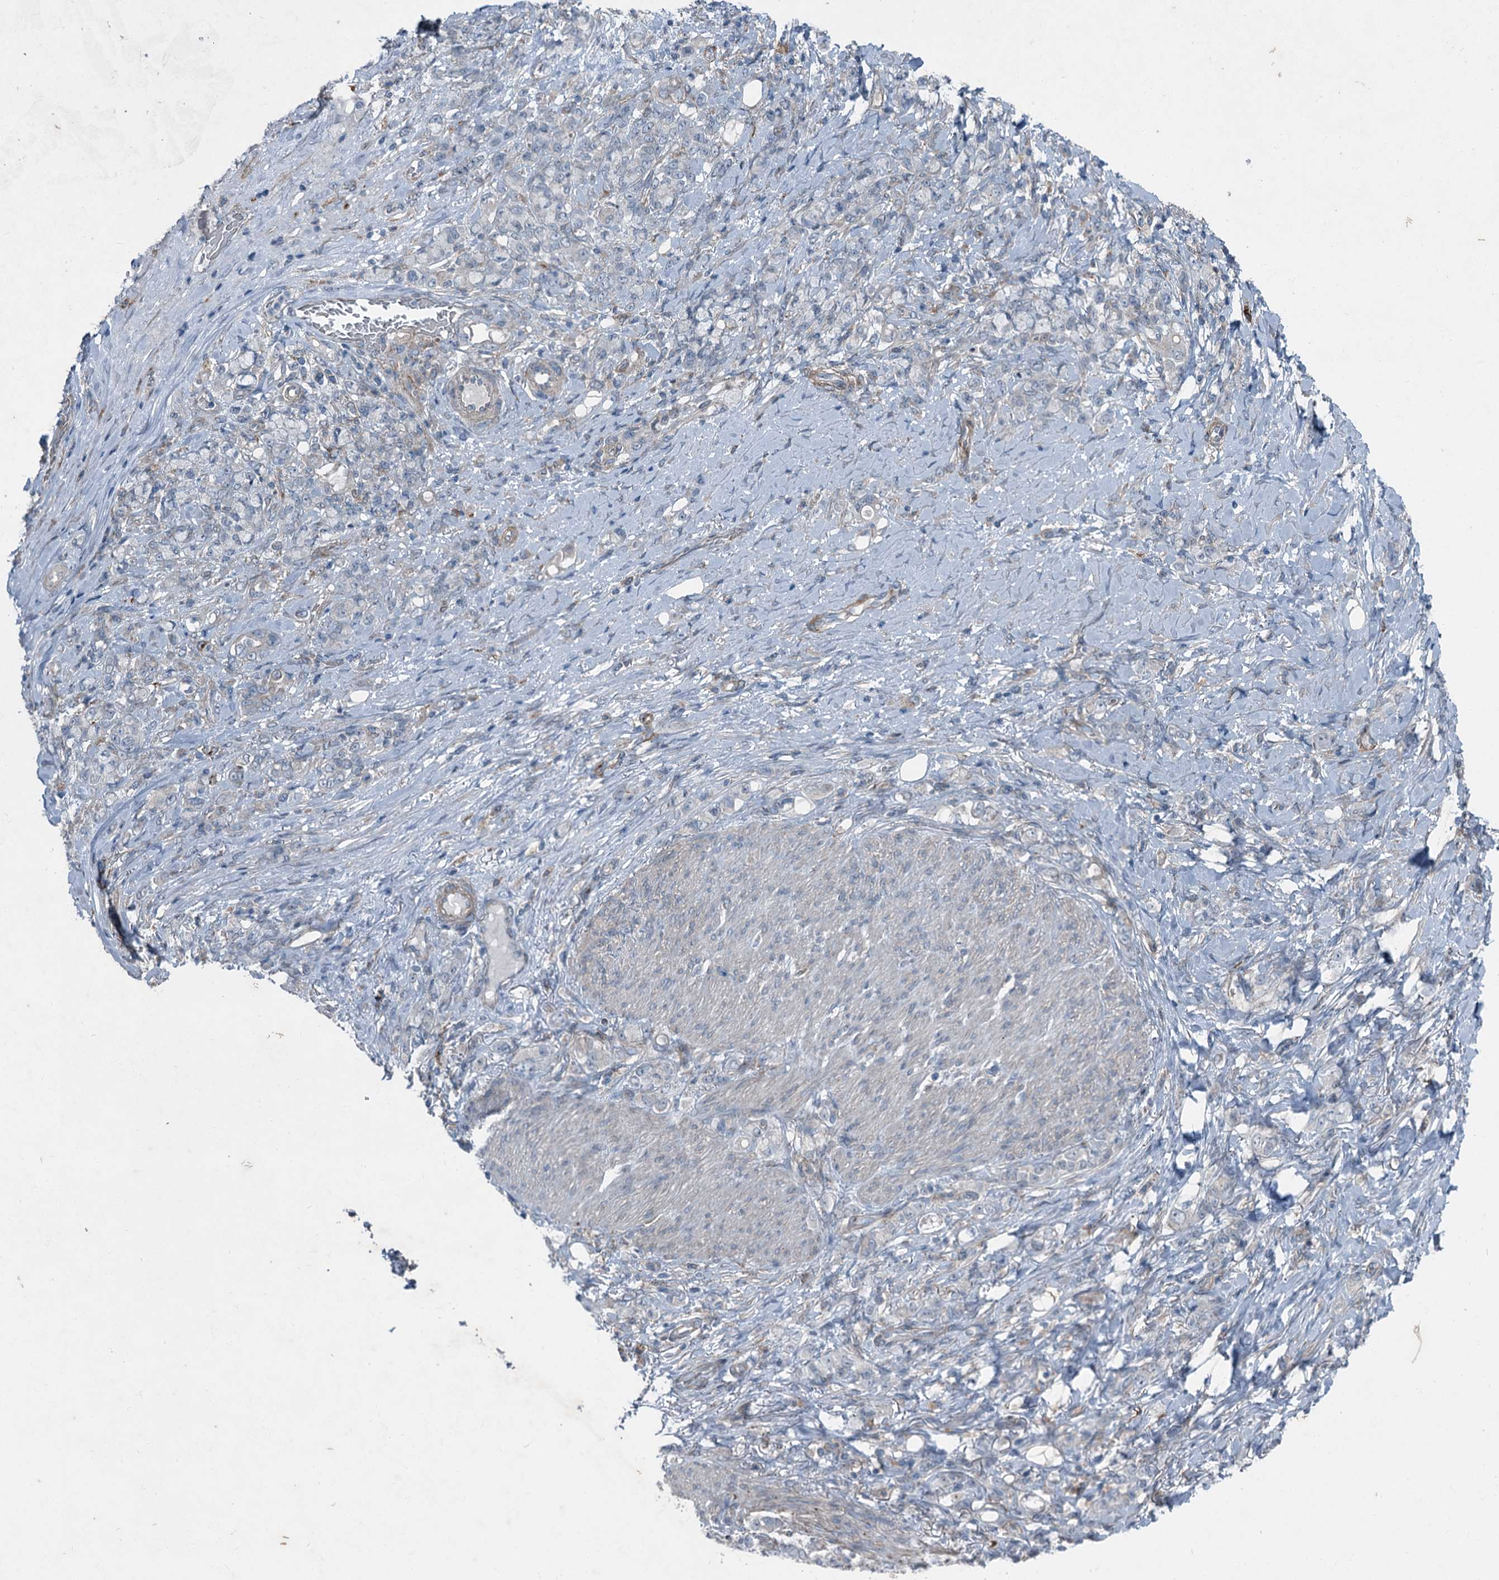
{"staining": {"intensity": "negative", "quantity": "none", "location": "none"}, "tissue": "stomach cancer", "cell_type": "Tumor cells", "image_type": "cancer", "snomed": [{"axis": "morphology", "description": "Adenocarcinoma, NOS"}, {"axis": "topography", "description": "Stomach"}], "caption": "An IHC histopathology image of stomach adenocarcinoma is shown. There is no staining in tumor cells of stomach adenocarcinoma.", "gene": "AXL", "patient": {"sex": "female", "age": 79}}